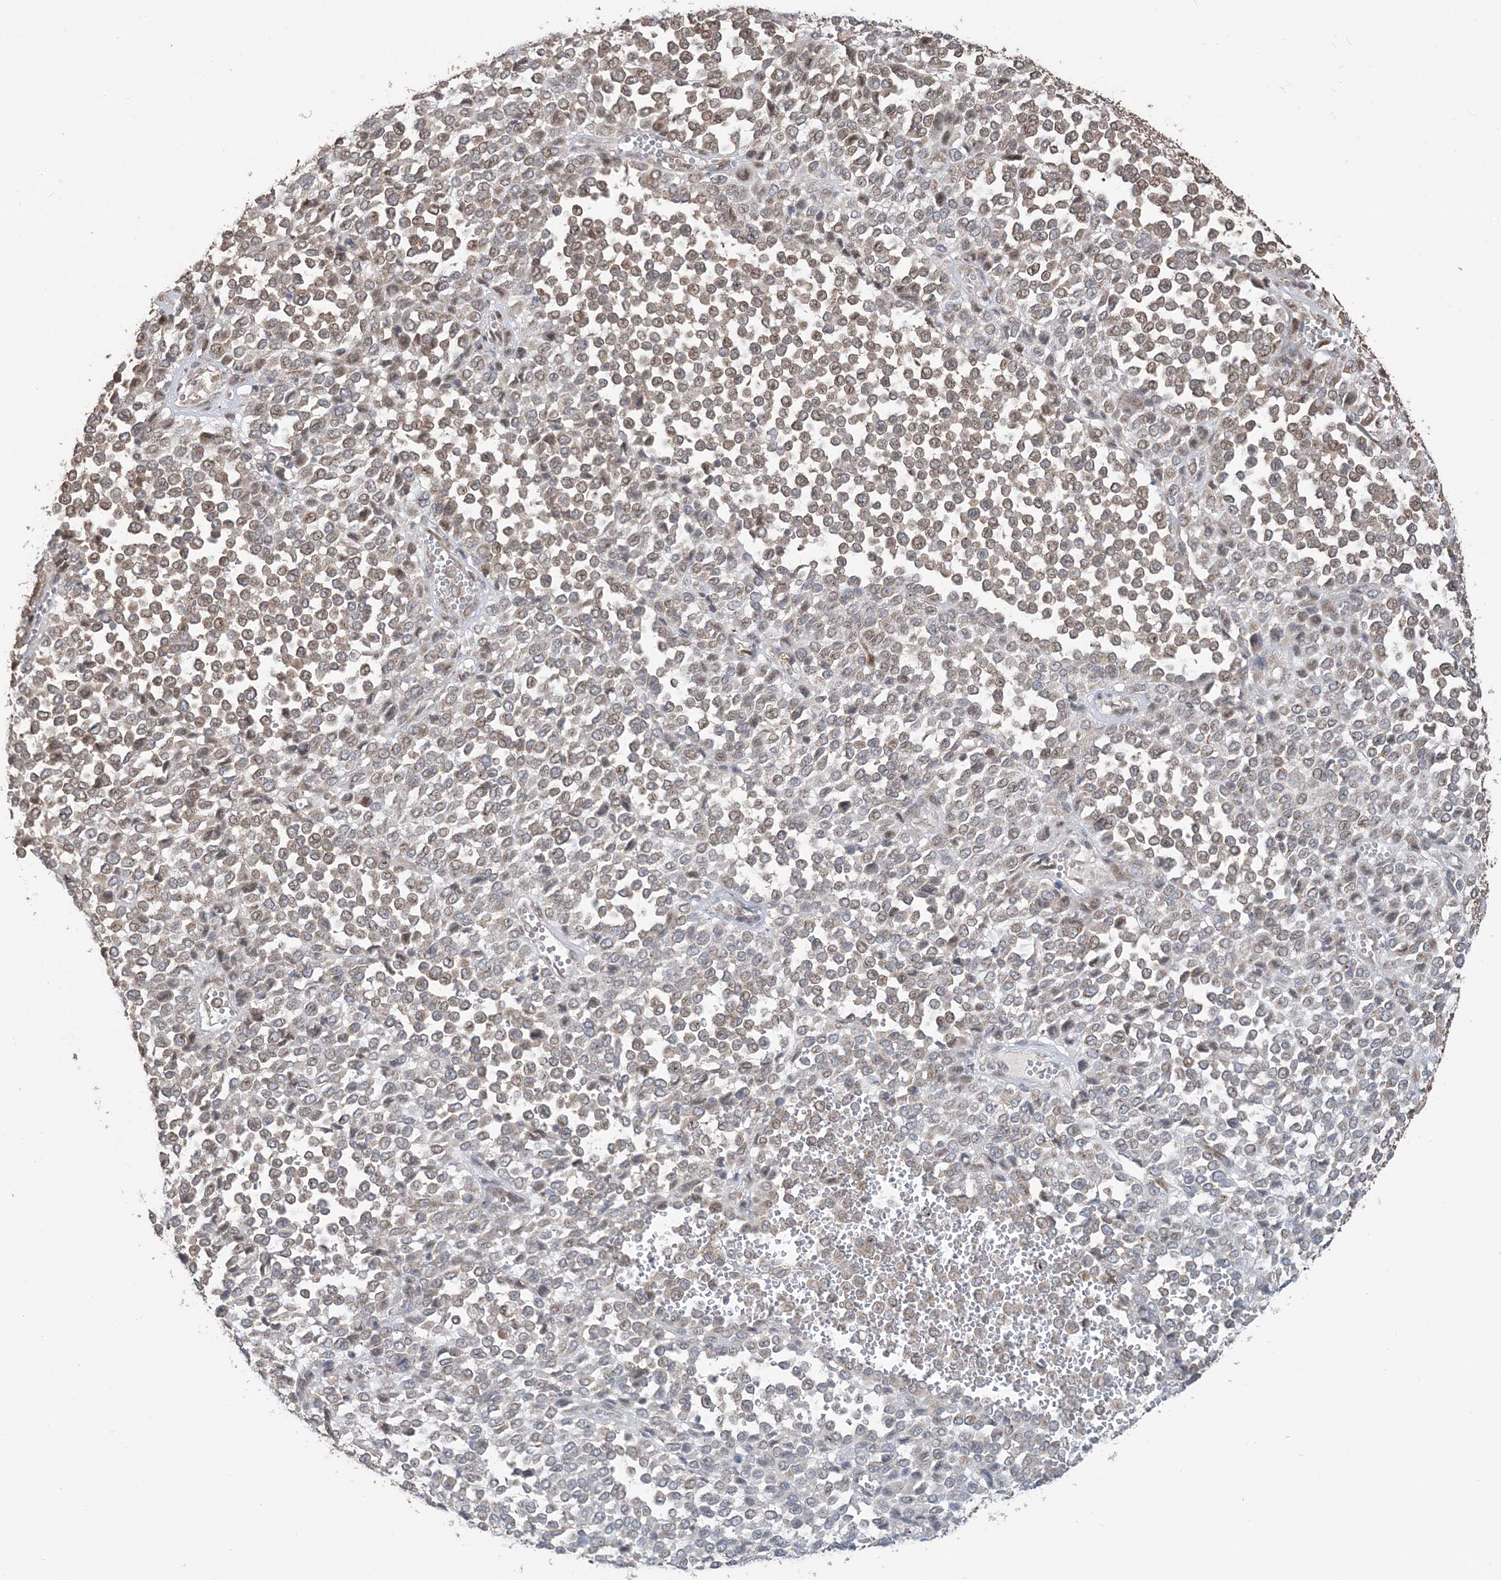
{"staining": {"intensity": "weak", "quantity": "25%-75%", "location": "nuclear"}, "tissue": "melanoma", "cell_type": "Tumor cells", "image_type": "cancer", "snomed": [{"axis": "morphology", "description": "Malignant melanoma, Metastatic site"}, {"axis": "topography", "description": "Pancreas"}], "caption": "Malignant melanoma (metastatic site) was stained to show a protein in brown. There is low levels of weak nuclear staining in about 25%-75% of tumor cells.", "gene": "RER1", "patient": {"sex": "female", "age": 30}}